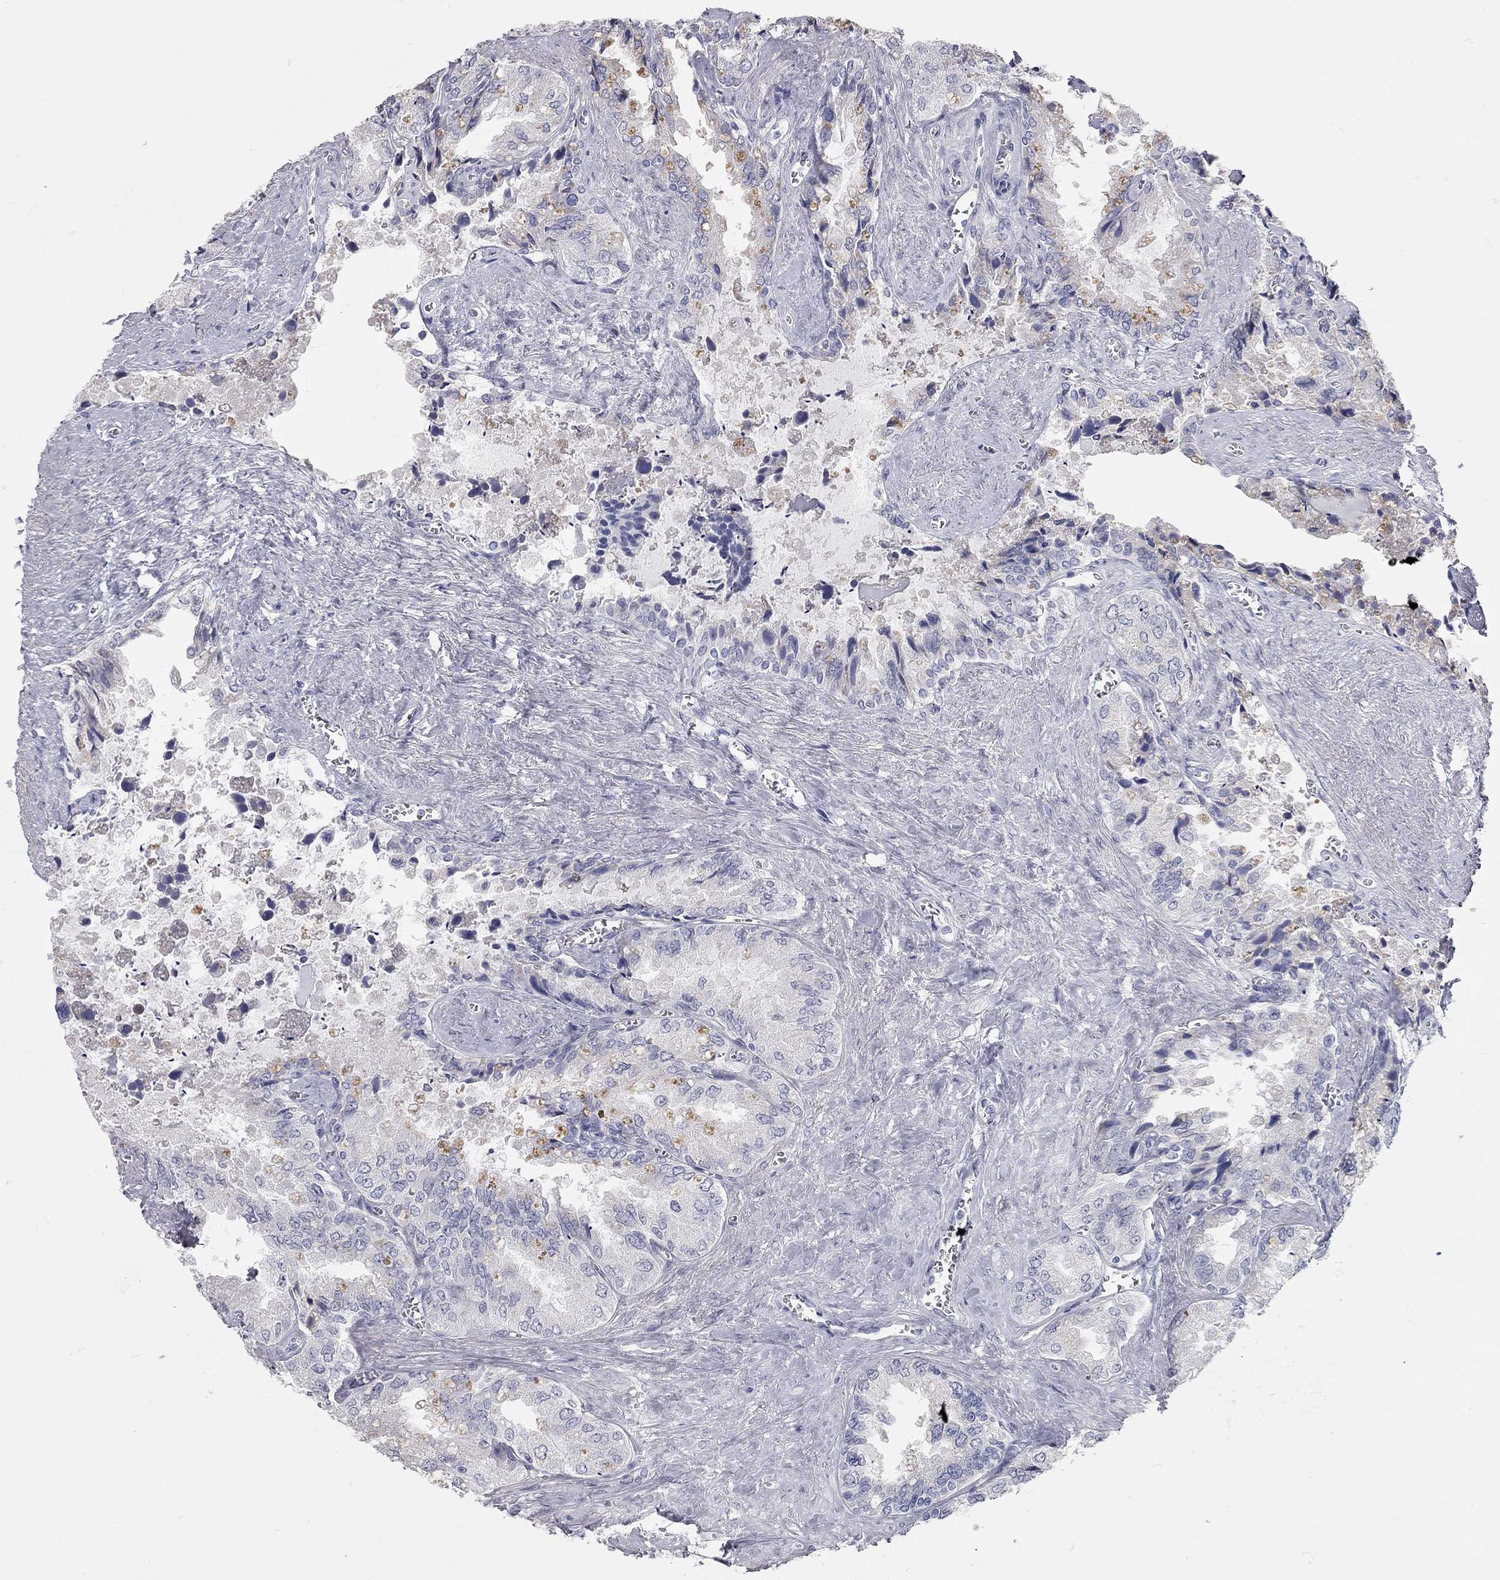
{"staining": {"intensity": "negative", "quantity": "none", "location": "none"}, "tissue": "seminal vesicle", "cell_type": "Glandular cells", "image_type": "normal", "snomed": [{"axis": "morphology", "description": "Normal tissue, NOS"}, {"axis": "topography", "description": "Seminal veicle"}], "caption": "A micrograph of seminal vesicle stained for a protein reveals no brown staining in glandular cells. (Immunohistochemistry, brightfield microscopy, high magnification).", "gene": "XAGE2", "patient": {"sex": "male", "age": 67}}